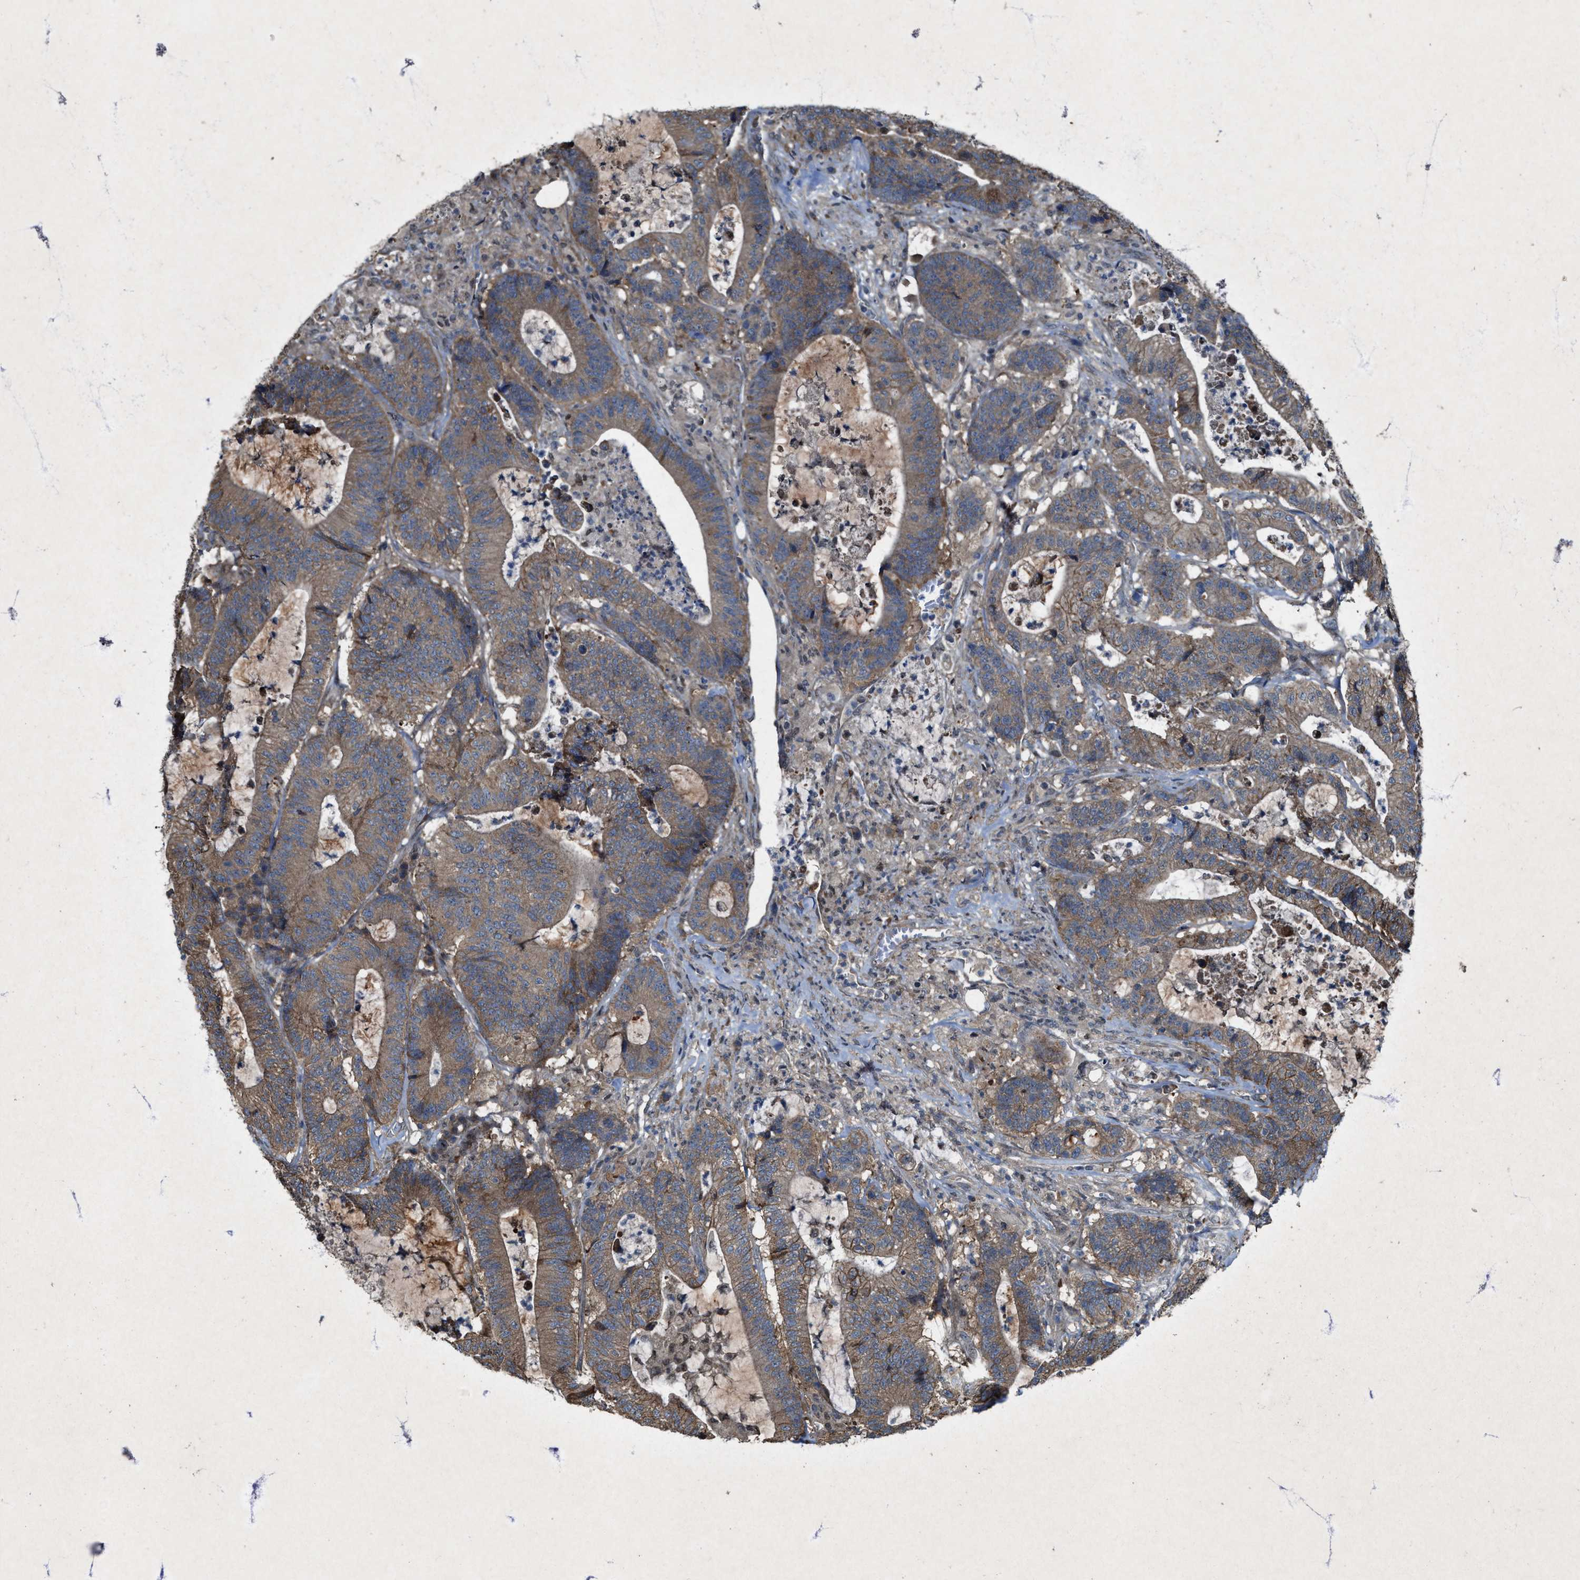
{"staining": {"intensity": "moderate", "quantity": ">75%", "location": "cytoplasmic/membranous"}, "tissue": "colorectal cancer", "cell_type": "Tumor cells", "image_type": "cancer", "snomed": [{"axis": "morphology", "description": "Adenocarcinoma, NOS"}, {"axis": "topography", "description": "Colon"}], "caption": "Protein expression analysis of colorectal adenocarcinoma shows moderate cytoplasmic/membranous expression in approximately >75% of tumor cells. (DAB (3,3'-diaminobenzidine) IHC with brightfield microscopy, high magnification).", "gene": "PDP2", "patient": {"sex": "female", "age": 84}}